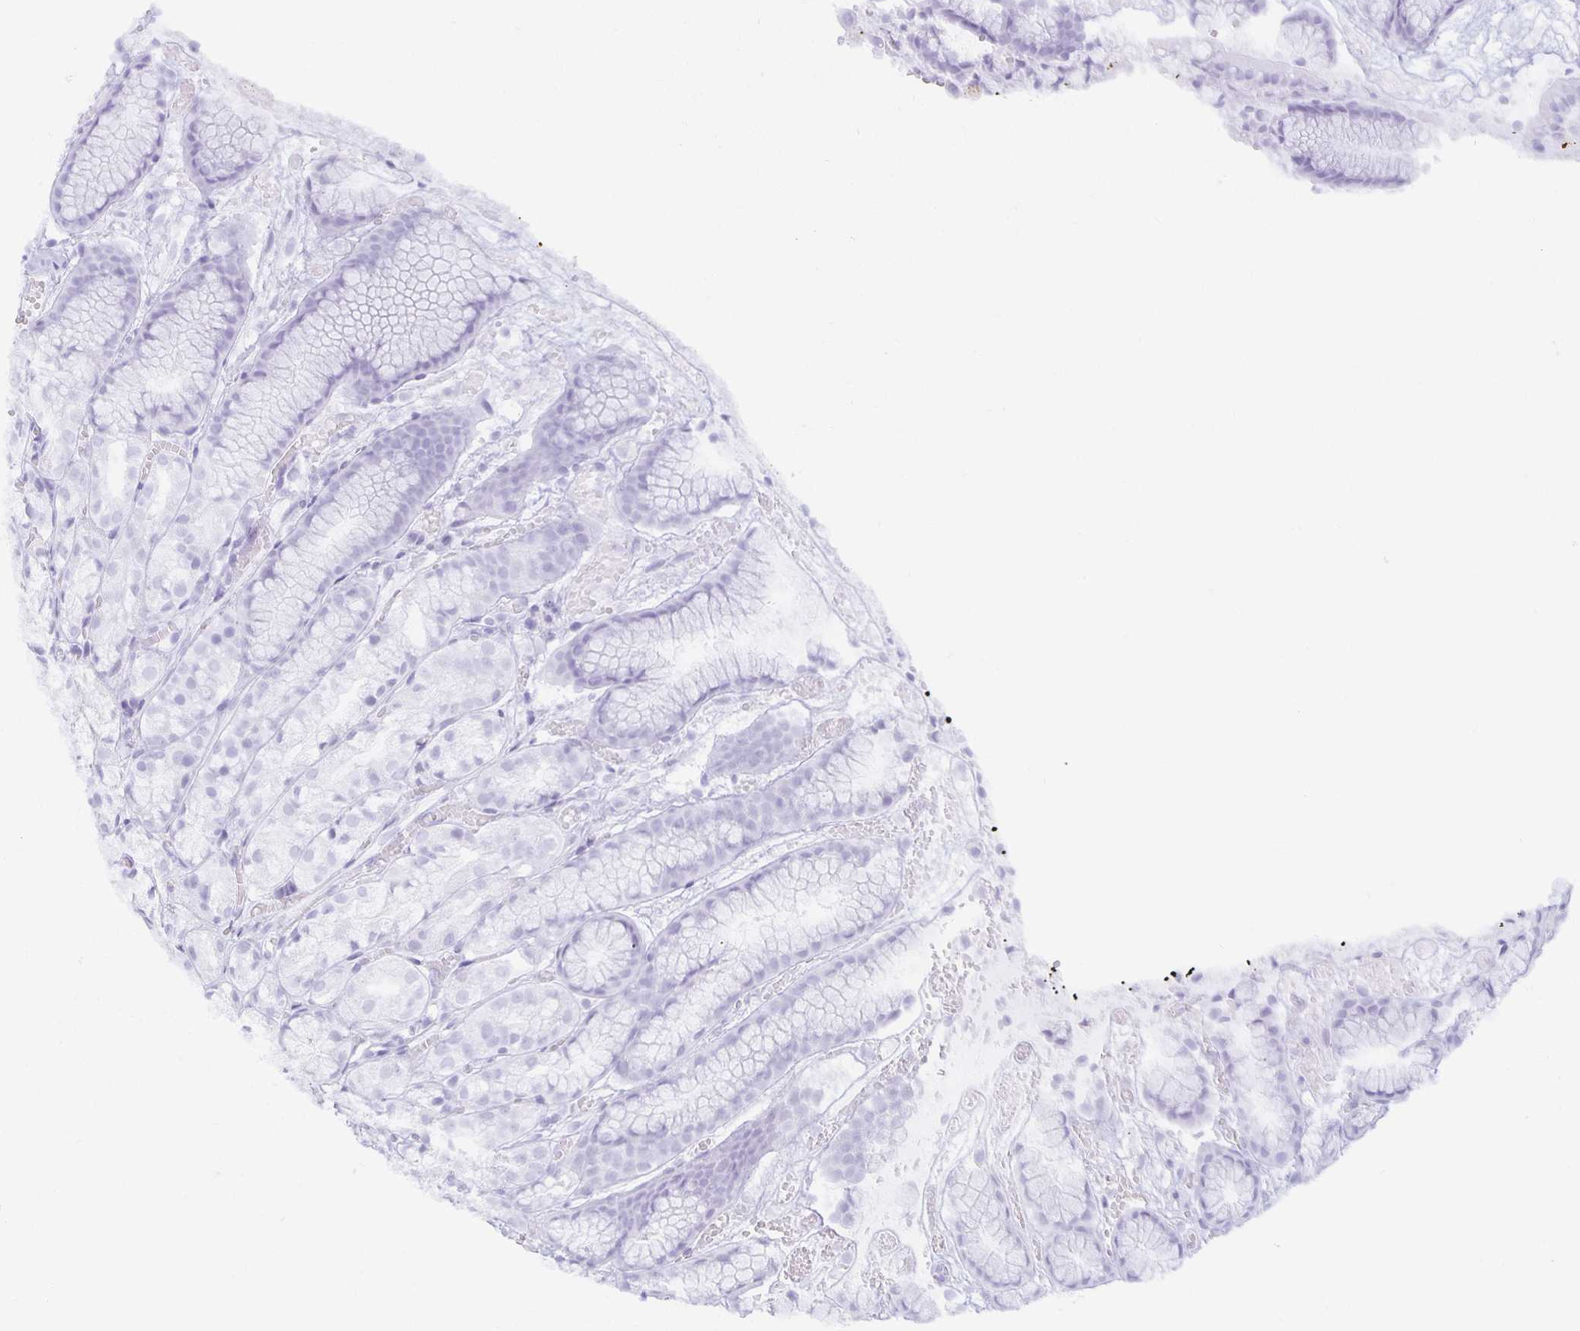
{"staining": {"intensity": "strong", "quantity": "<25%", "location": "cytoplasmic/membranous"}, "tissue": "stomach", "cell_type": "Glandular cells", "image_type": "normal", "snomed": [{"axis": "morphology", "description": "Normal tissue, NOS"}, {"axis": "topography", "description": "Smooth muscle"}, {"axis": "topography", "description": "Stomach"}], "caption": "Immunohistochemical staining of normal human stomach shows strong cytoplasmic/membranous protein positivity in approximately <25% of glandular cells. (IHC, brightfield microscopy, high magnification).", "gene": "EHF", "patient": {"sex": "male", "age": 70}}